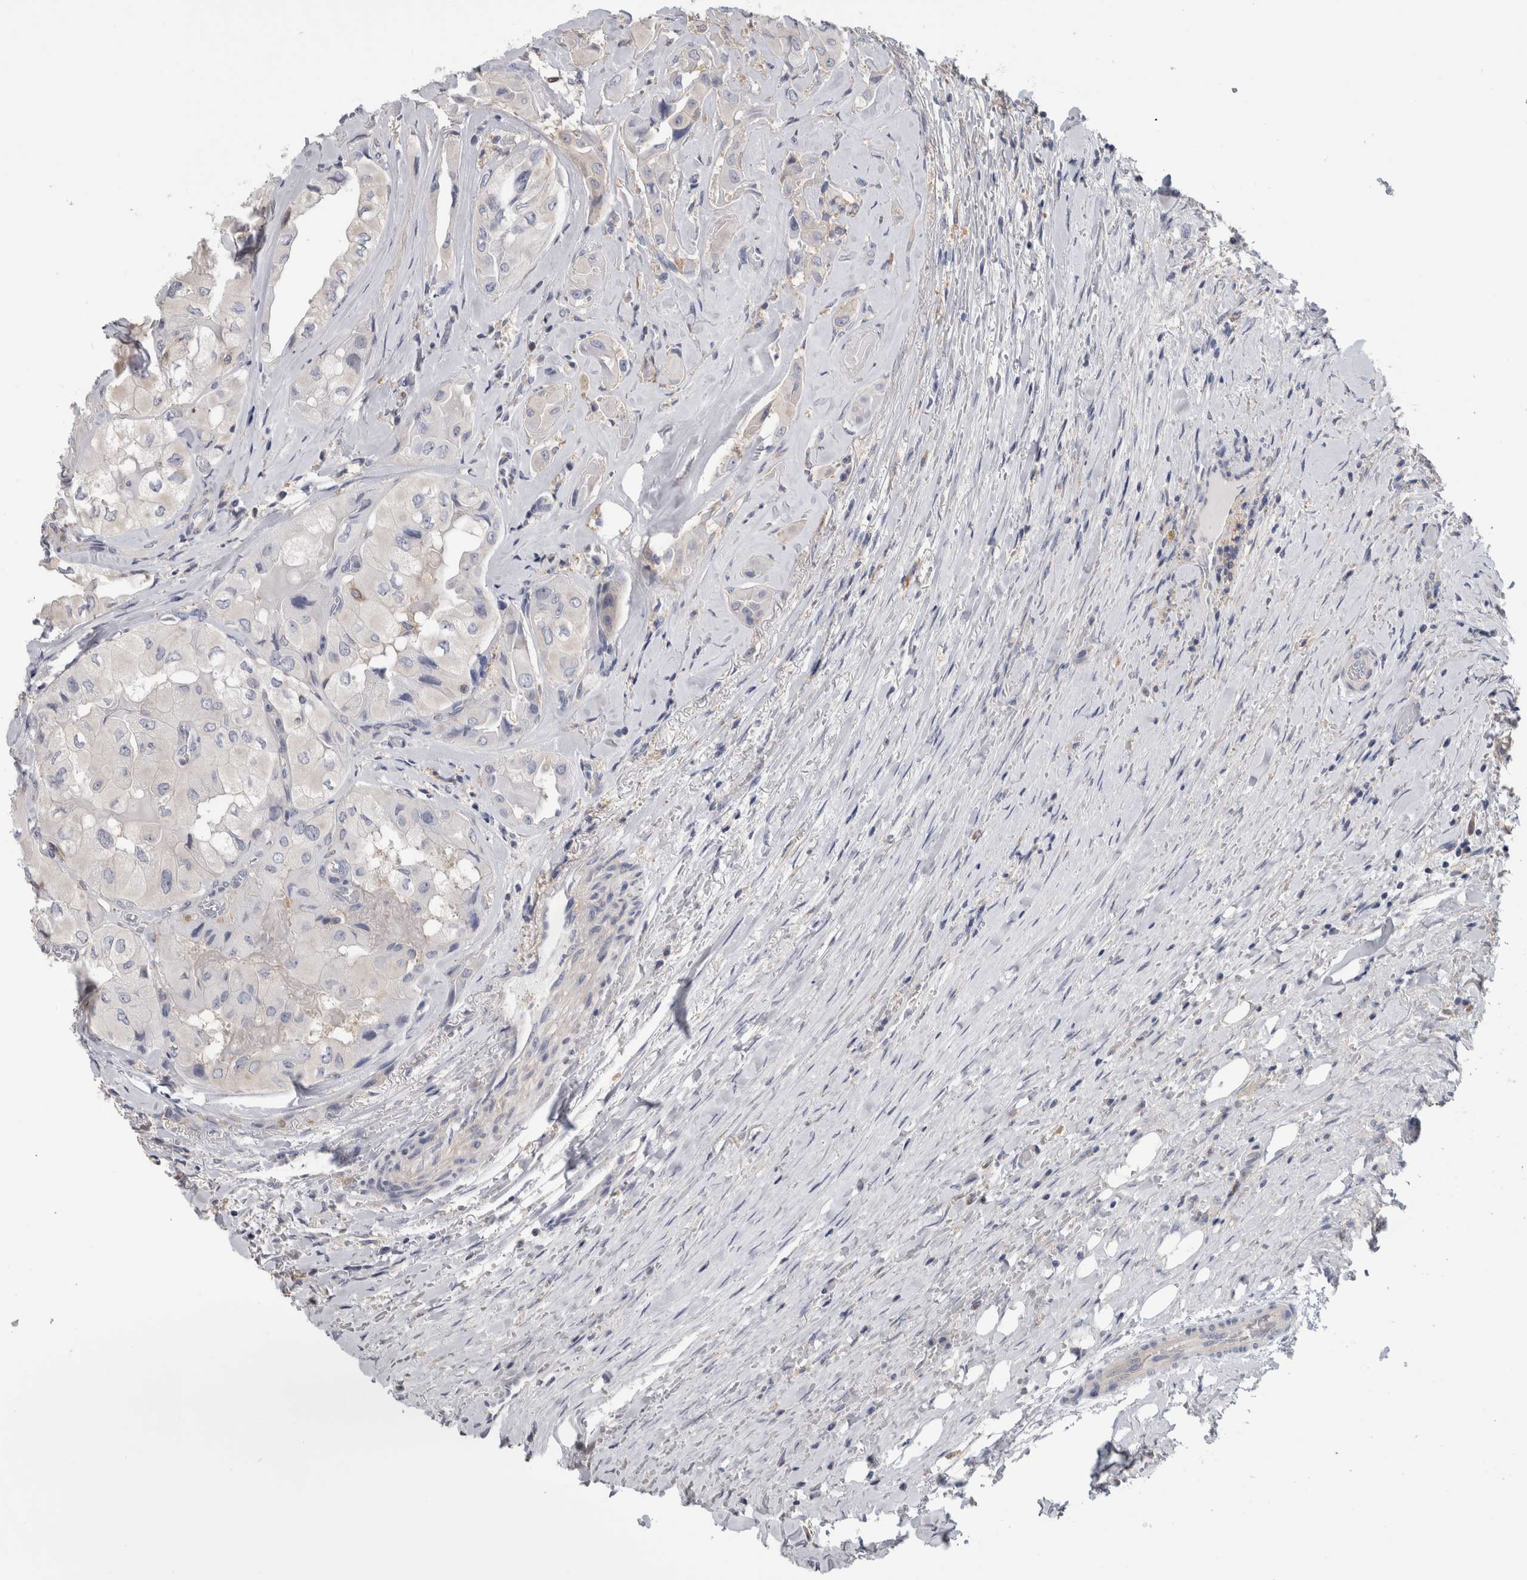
{"staining": {"intensity": "negative", "quantity": "none", "location": "none"}, "tissue": "thyroid cancer", "cell_type": "Tumor cells", "image_type": "cancer", "snomed": [{"axis": "morphology", "description": "Papillary adenocarcinoma, NOS"}, {"axis": "topography", "description": "Thyroid gland"}], "caption": "DAB immunohistochemical staining of human thyroid cancer (papillary adenocarcinoma) exhibits no significant staining in tumor cells.", "gene": "SCRN1", "patient": {"sex": "female", "age": 59}}